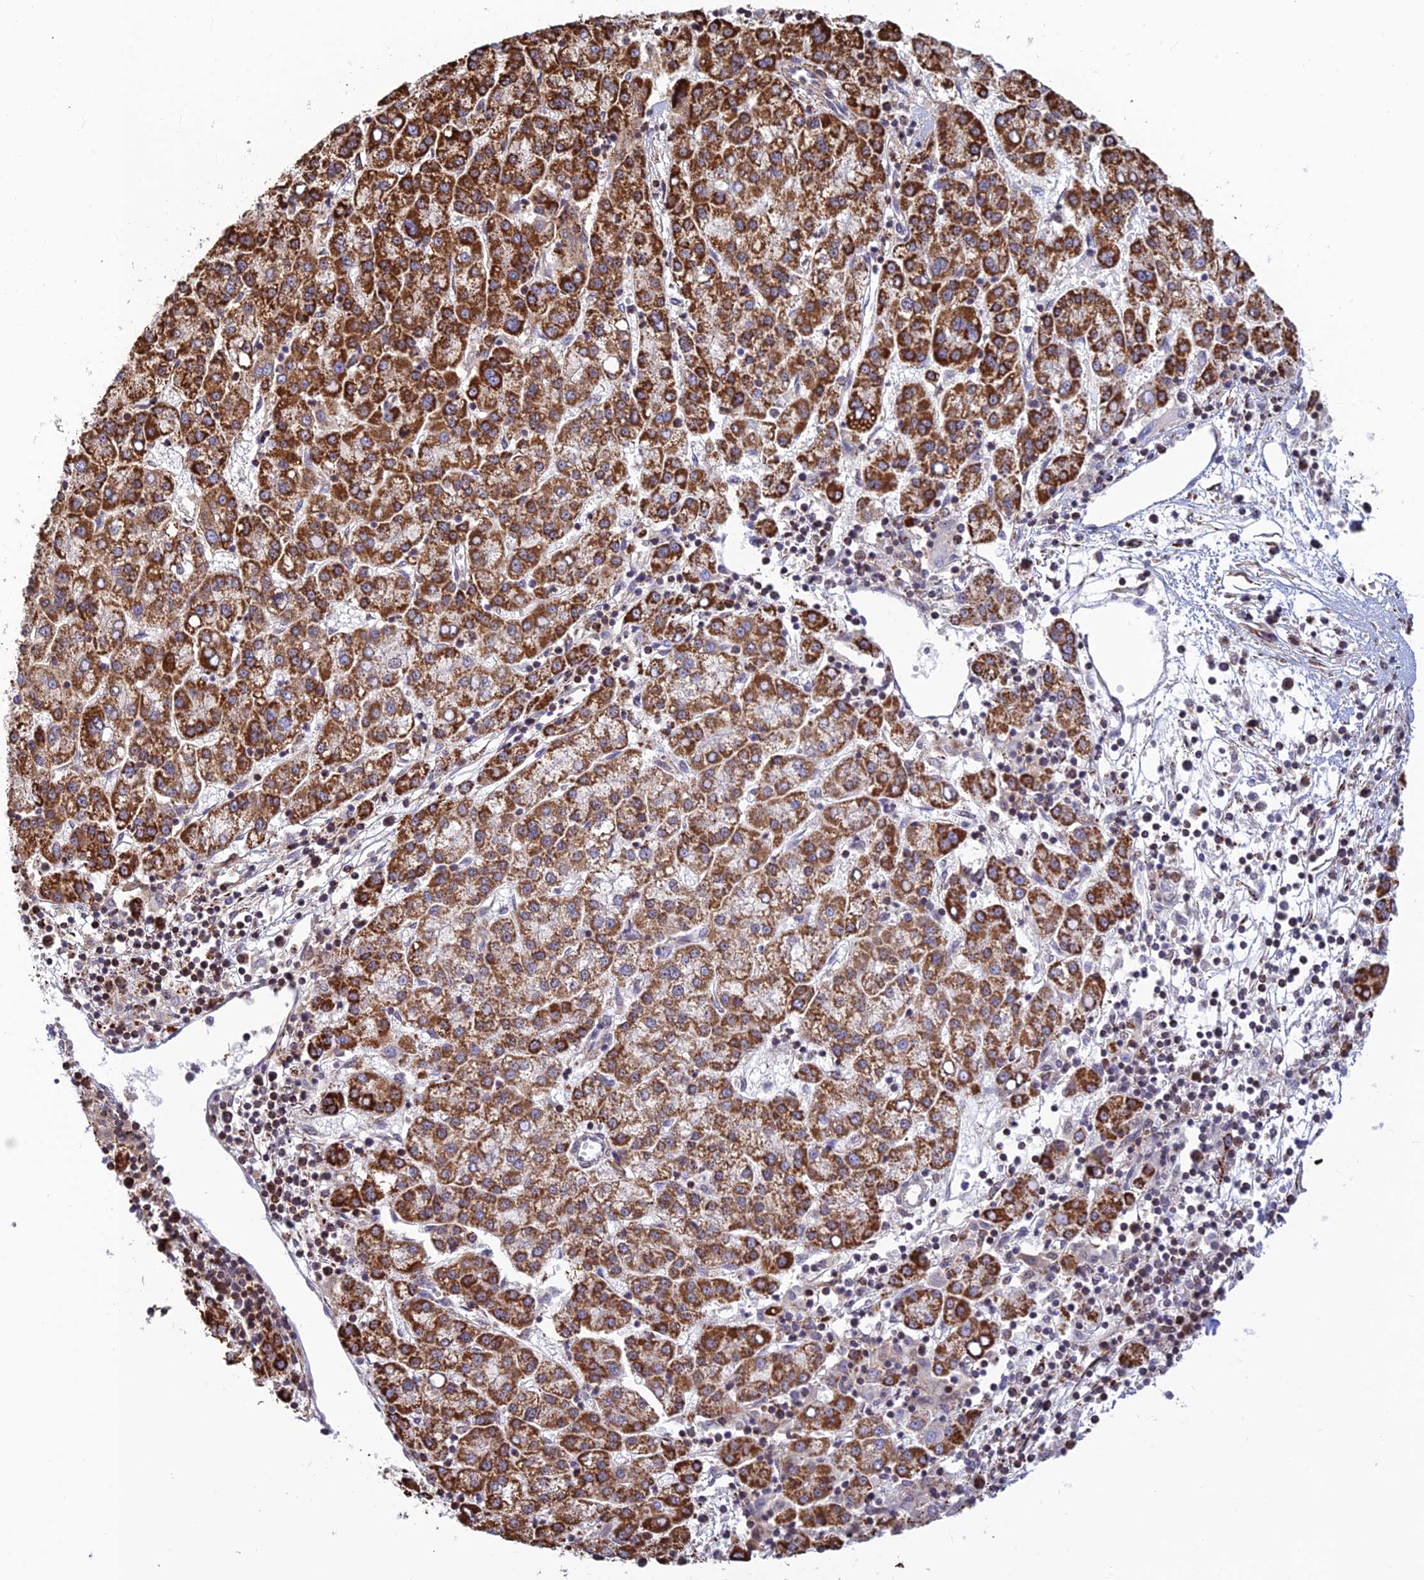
{"staining": {"intensity": "strong", "quantity": ">75%", "location": "cytoplasmic/membranous"}, "tissue": "liver cancer", "cell_type": "Tumor cells", "image_type": "cancer", "snomed": [{"axis": "morphology", "description": "Carcinoma, Hepatocellular, NOS"}, {"axis": "topography", "description": "Liver"}], "caption": "Immunohistochemical staining of human liver hepatocellular carcinoma reveals high levels of strong cytoplasmic/membranous expression in about >75% of tumor cells.", "gene": "POLR1G", "patient": {"sex": "female", "age": 58}}